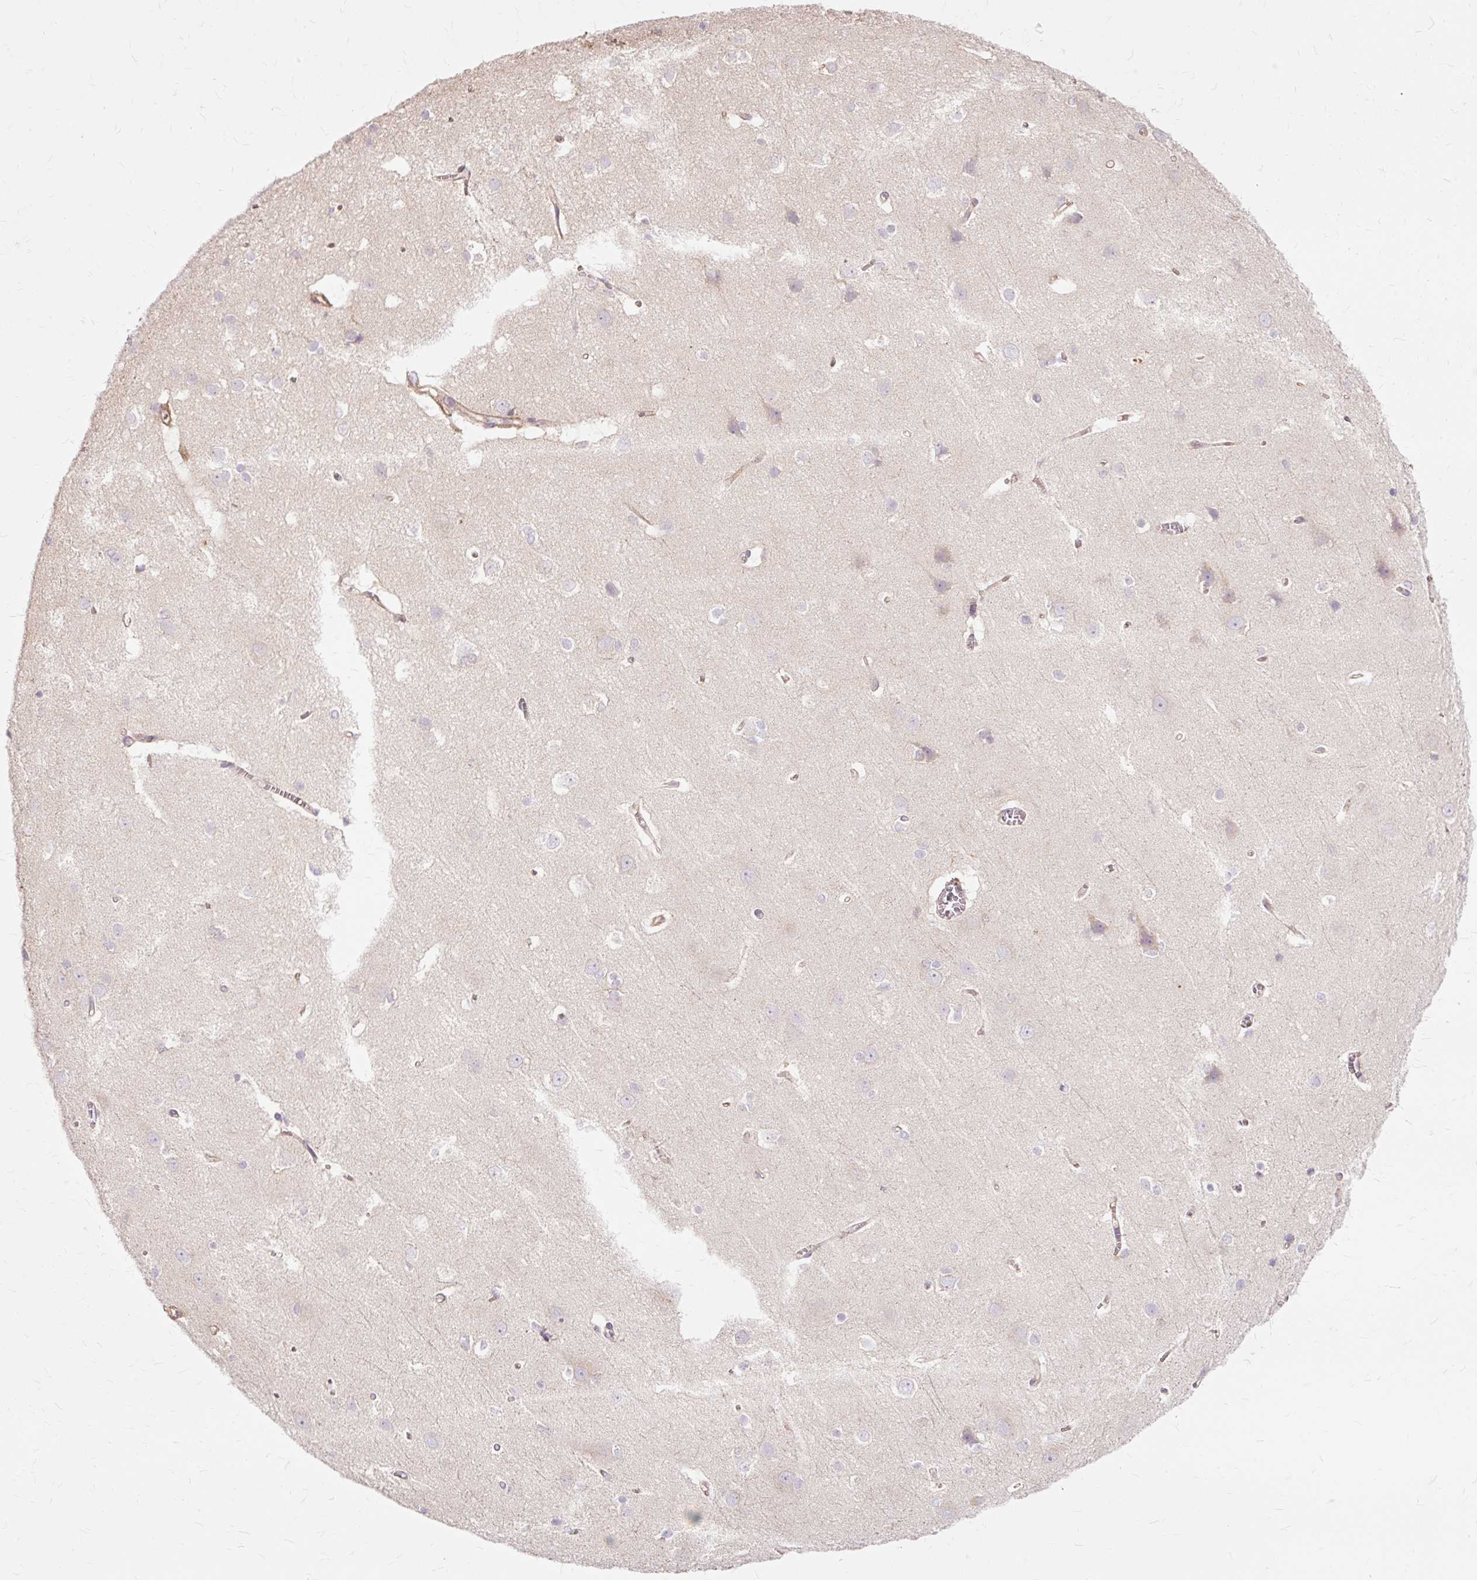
{"staining": {"intensity": "weak", "quantity": ">75%", "location": "cytoplasmic/membranous"}, "tissue": "cerebral cortex", "cell_type": "Endothelial cells", "image_type": "normal", "snomed": [{"axis": "morphology", "description": "Normal tissue, NOS"}, {"axis": "topography", "description": "Cerebral cortex"}], "caption": "IHC (DAB (3,3'-diaminobenzidine)) staining of benign human cerebral cortex reveals weak cytoplasmic/membranous protein staining in approximately >75% of endothelial cells. The staining was performed using DAB to visualize the protein expression in brown, while the nuclei were stained in blue with hematoxylin (Magnification: 20x).", "gene": "TSPAN8", "patient": {"sex": "male", "age": 37}}